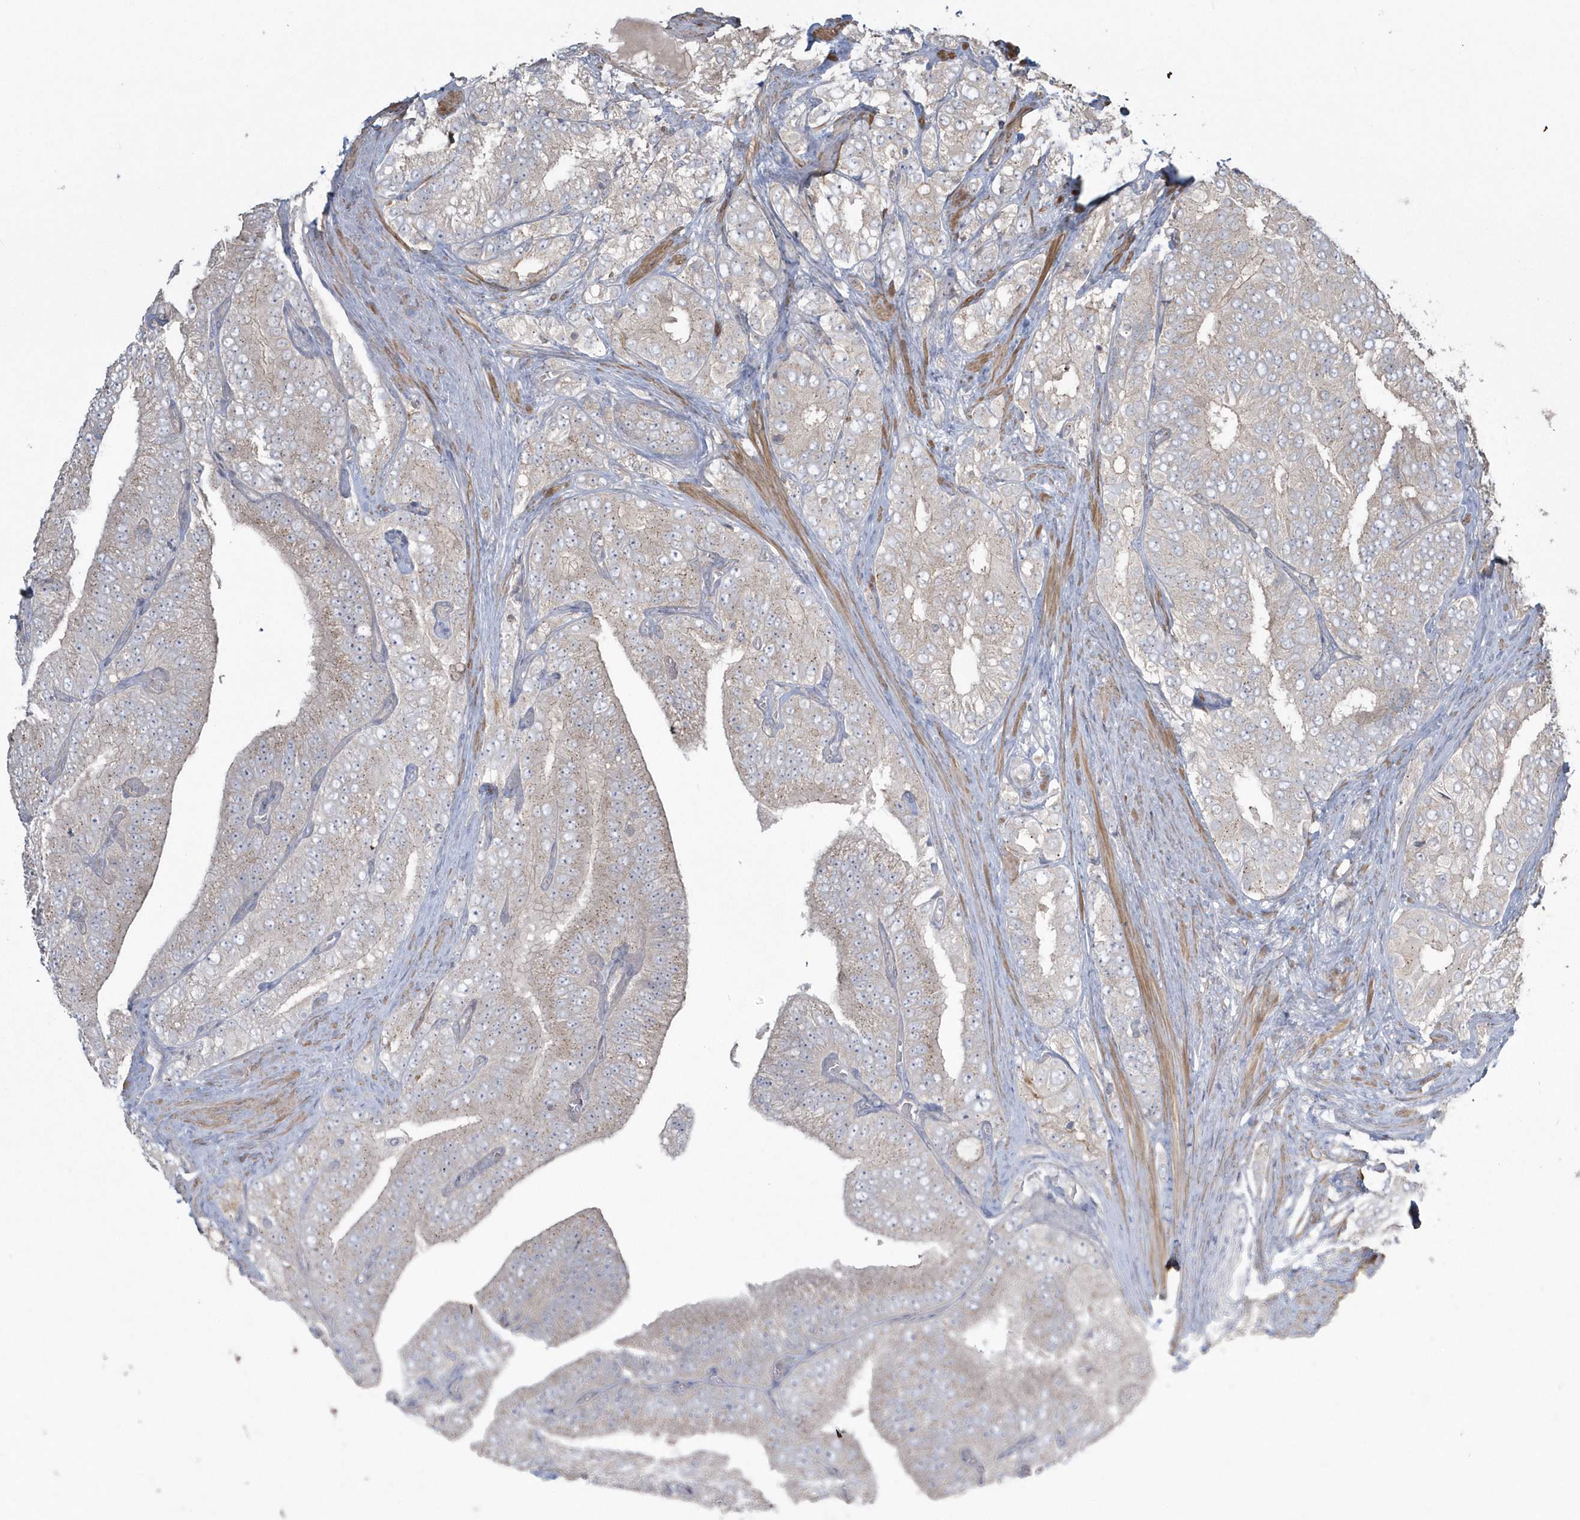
{"staining": {"intensity": "negative", "quantity": "none", "location": "none"}, "tissue": "prostate cancer", "cell_type": "Tumor cells", "image_type": "cancer", "snomed": [{"axis": "morphology", "description": "Adenocarcinoma, High grade"}, {"axis": "topography", "description": "Prostate"}], "caption": "A photomicrograph of human prostate cancer is negative for staining in tumor cells. (IHC, brightfield microscopy, high magnification).", "gene": "ARMC8", "patient": {"sex": "male", "age": 58}}